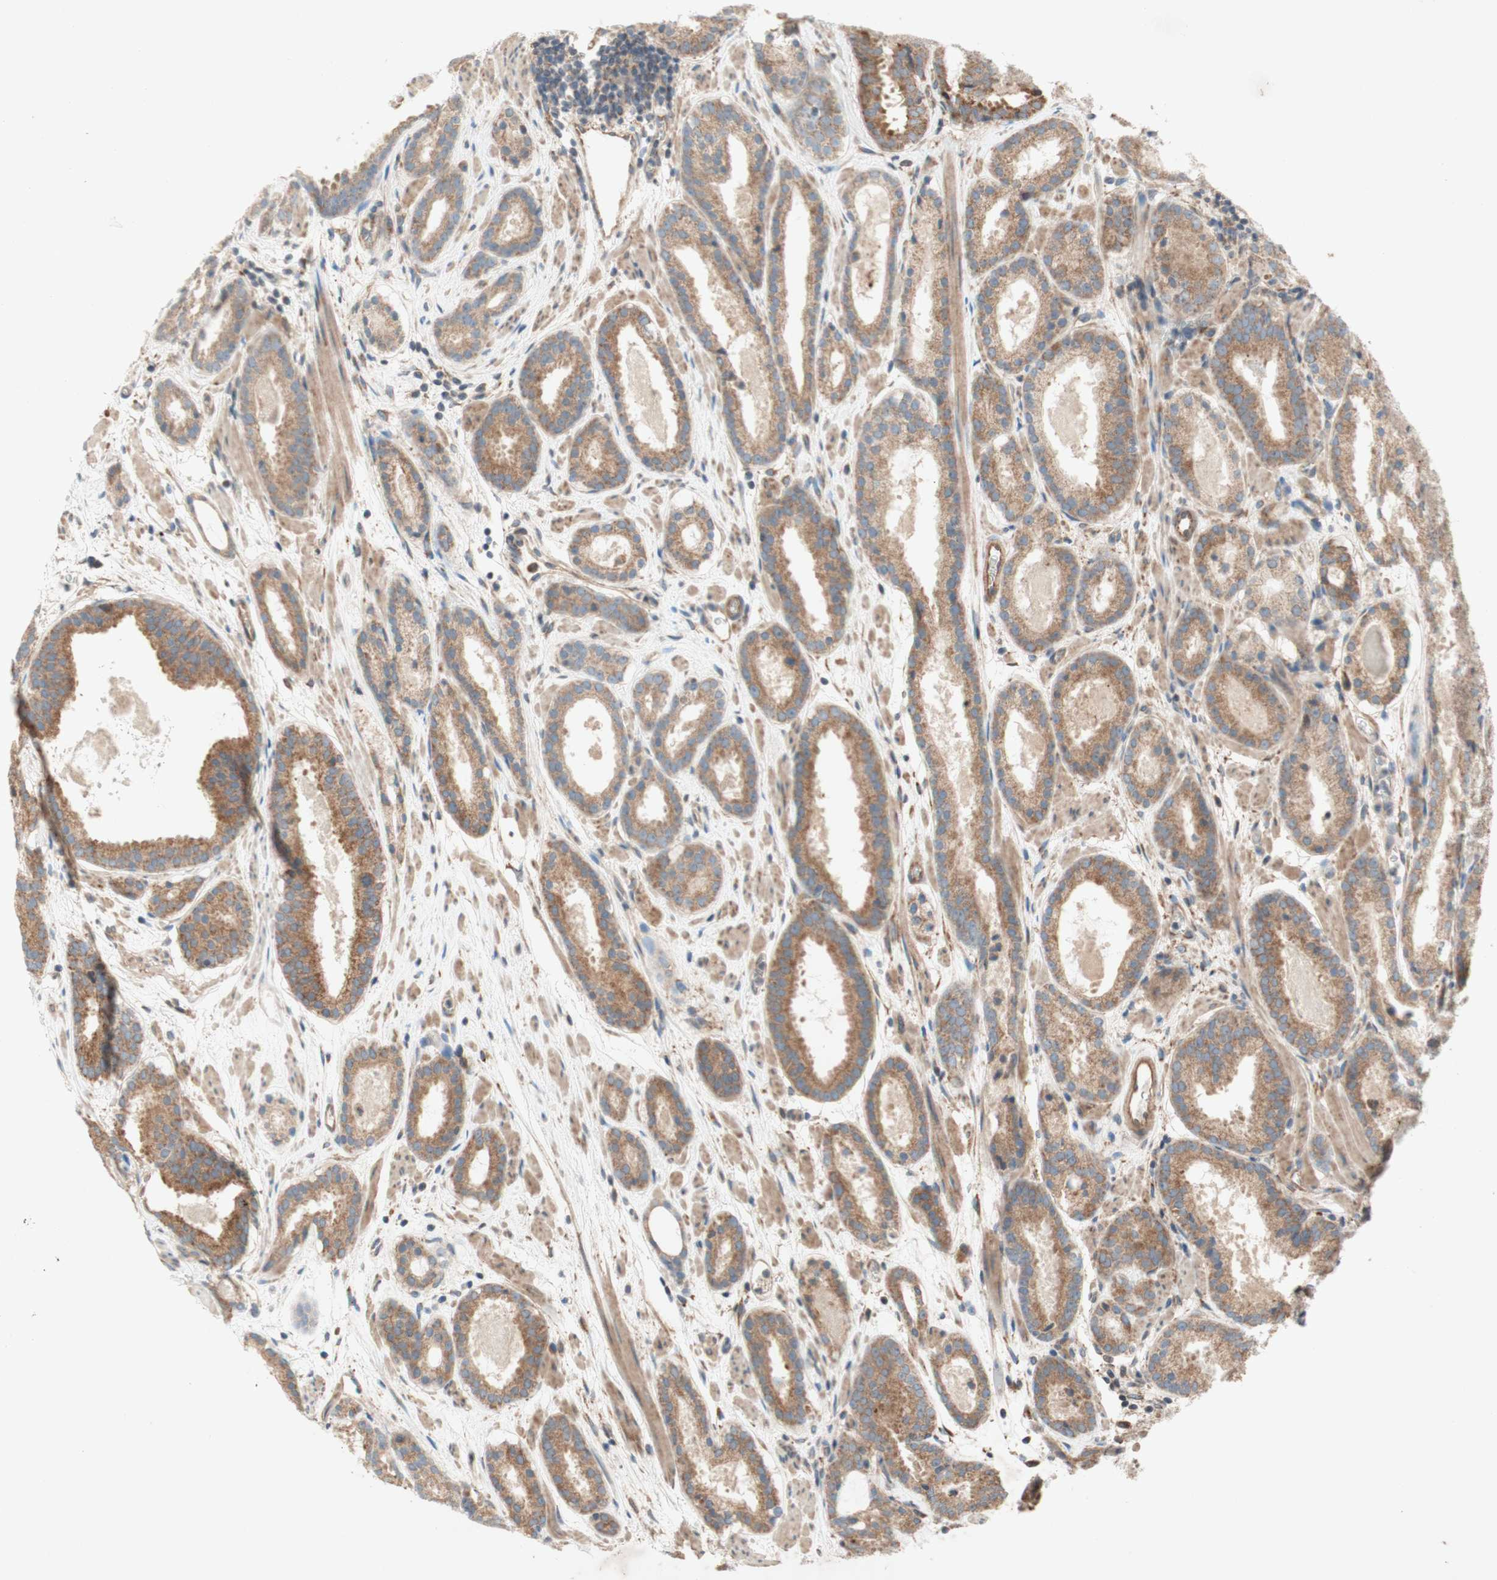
{"staining": {"intensity": "moderate", "quantity": ">75%", "location": "cytoplasmic/membranous"}, "tissue": "prostate cancer", "cell_type": "Tumor cells", "image_type": "cancer", "snomed": [{"axis": "morphology", "description": "Adenocarcinoma, Low grade"}, {"axis": "topography", "description": "Prostate"}], "caption": "Protein analysis of prostate cancer tissue displays moderate cytoplasmic/membranous staining in approximately >75% of tumor cells.", "gene": "SOCS2", "patient": {"sex": "male", "age": 69}}